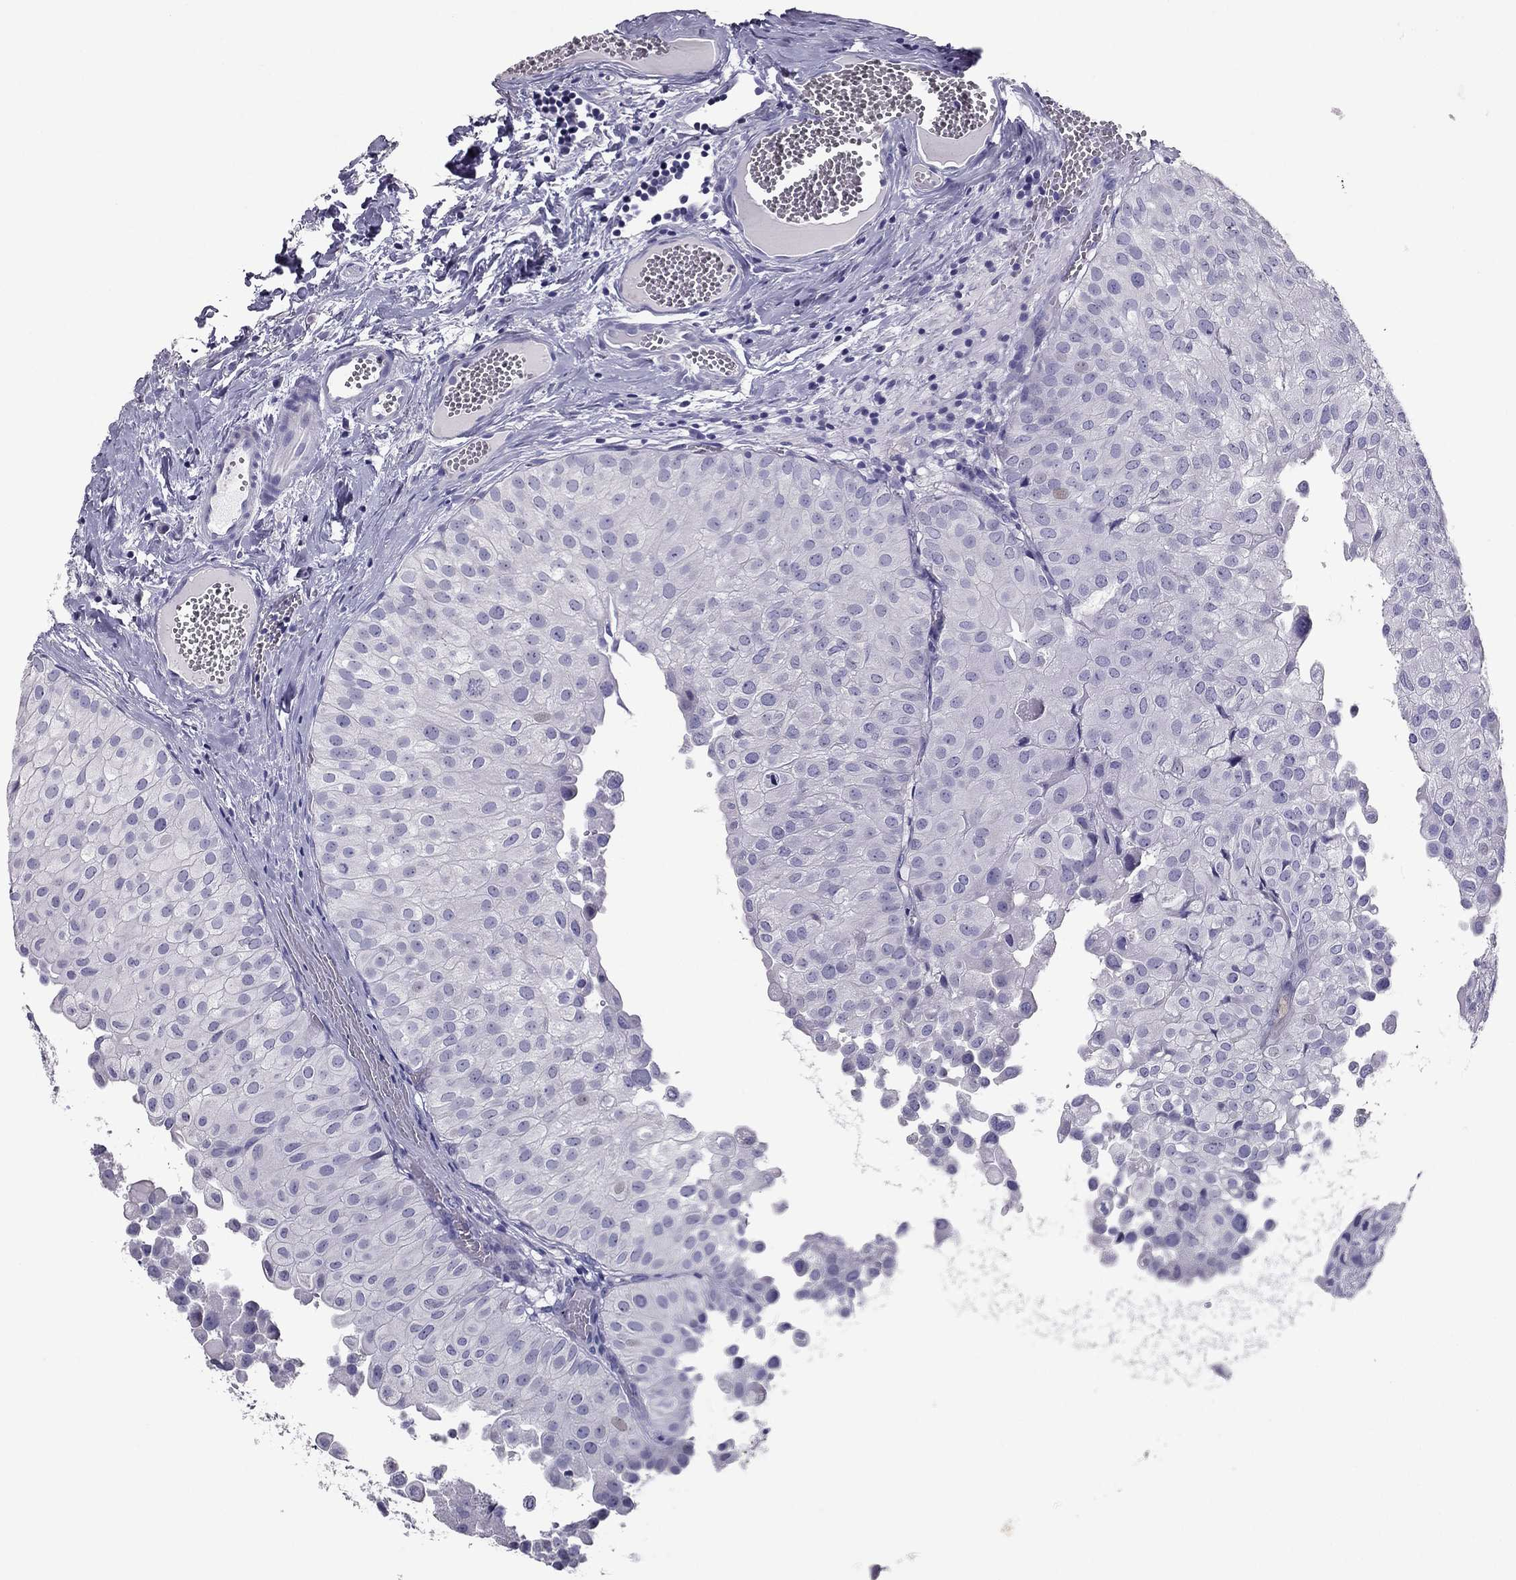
{"staining": {"intensity": "negative", "quantity": "none", "location": "none"}, "tissue": "urothelial cancer", "cell_type": "Tumor cells", "image_type": "cancer", "snomed": [{"axis": "morphology", "description": "Urothelial carcinoma, Low grade"}, {"axis": "topography", "description": "Urinary bladder"}], "caption": "High magnification brightfield microscopy of urothelial carcinoma (low-grade) stained with DAB (3,3'-diaminobenzidine) (brown) and counterstained with hematoxylin (blue): tumor cells show no significant positivity. Nuclei are stained in blue.", "gene": "RGS8", "patient": {"sex": "female", "age": 78}}